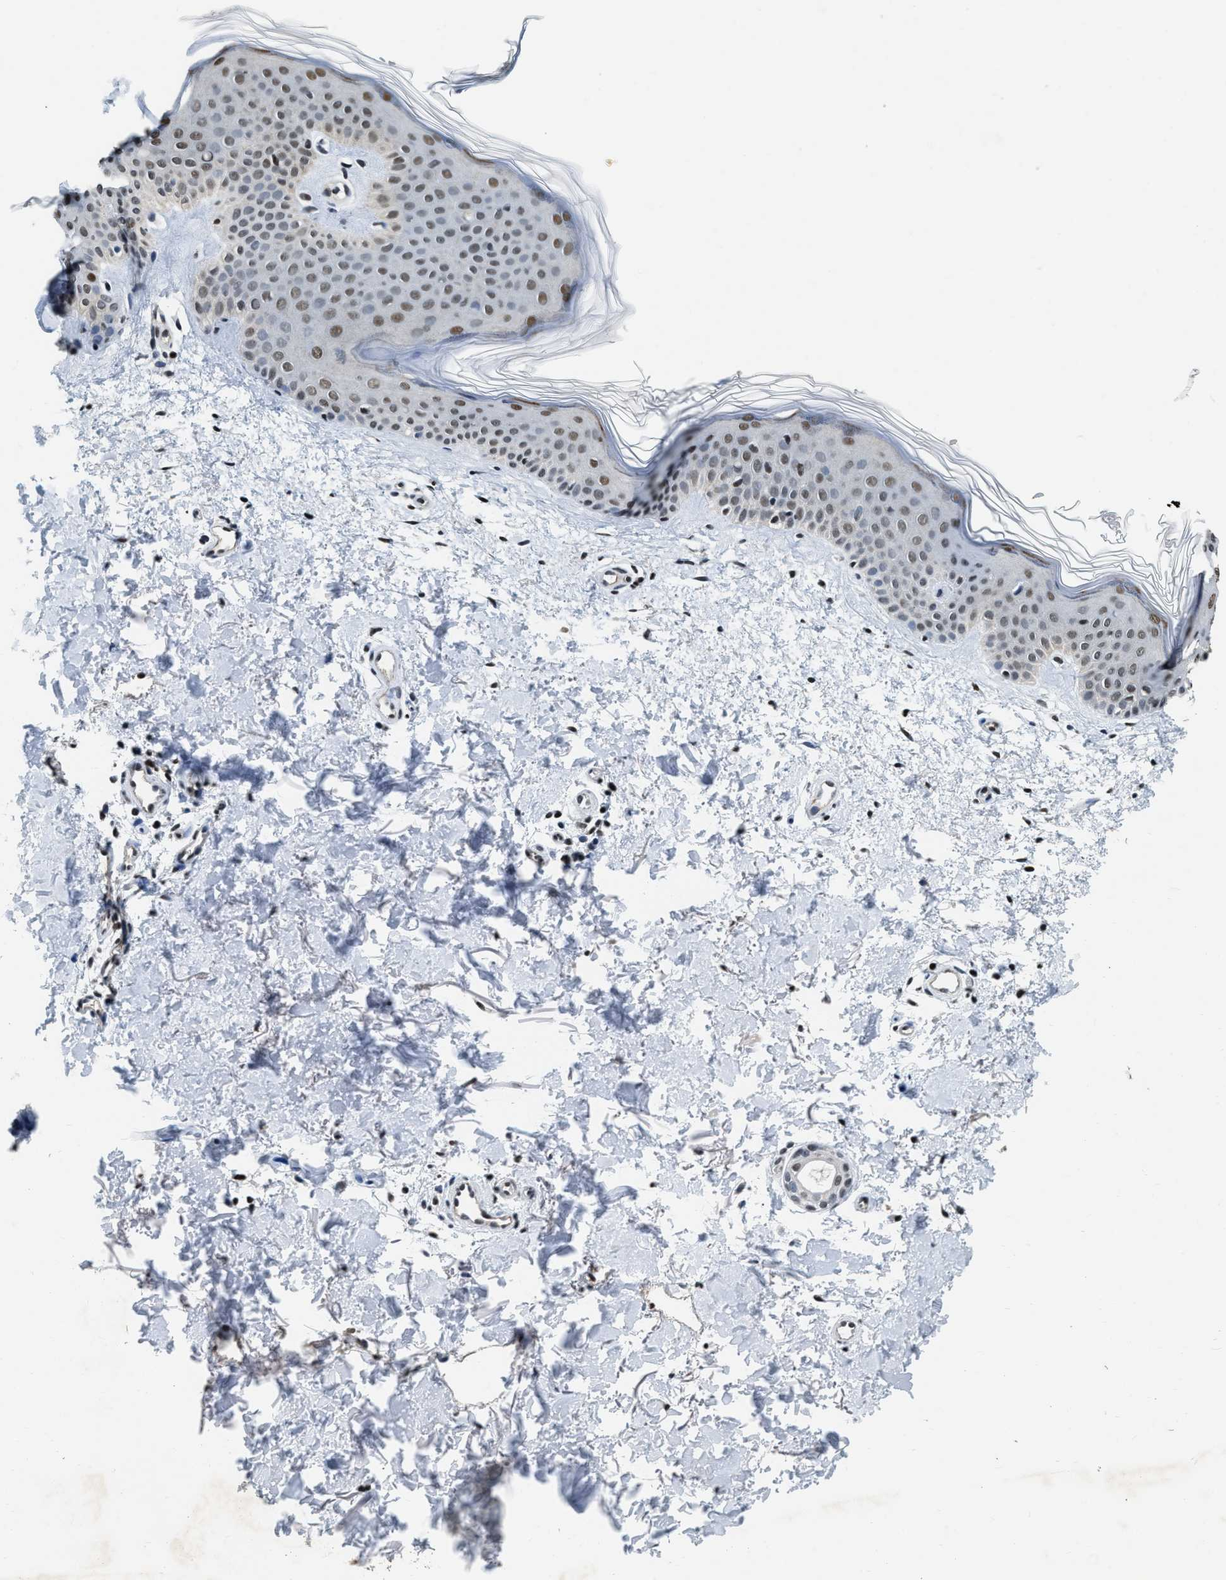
{"staining": {"intensity": "weak", "quantity": "25%-75%", "location": "cytoplasmic/membranous,nuclear"}, "tissue": "skin", "cell_type": "Fibroblasts", "image_type": "normal", "snomed": [{"axis": "morphology", "description": "Normal tissue, NOS"}, {"axis": "morphology", "description": "Malignant melanoma, NOS"}, {"axis": "topography", "description": "Skin"}], "caption": "Immunohistochemical staining of benign skin reveals low levels of weak cytoplasmic/membranous,nuclear expression in approximately 25%-75% of fibroblasts.", "gene": "CCNE1", "patient": {"sex": "male", "age": 83}}